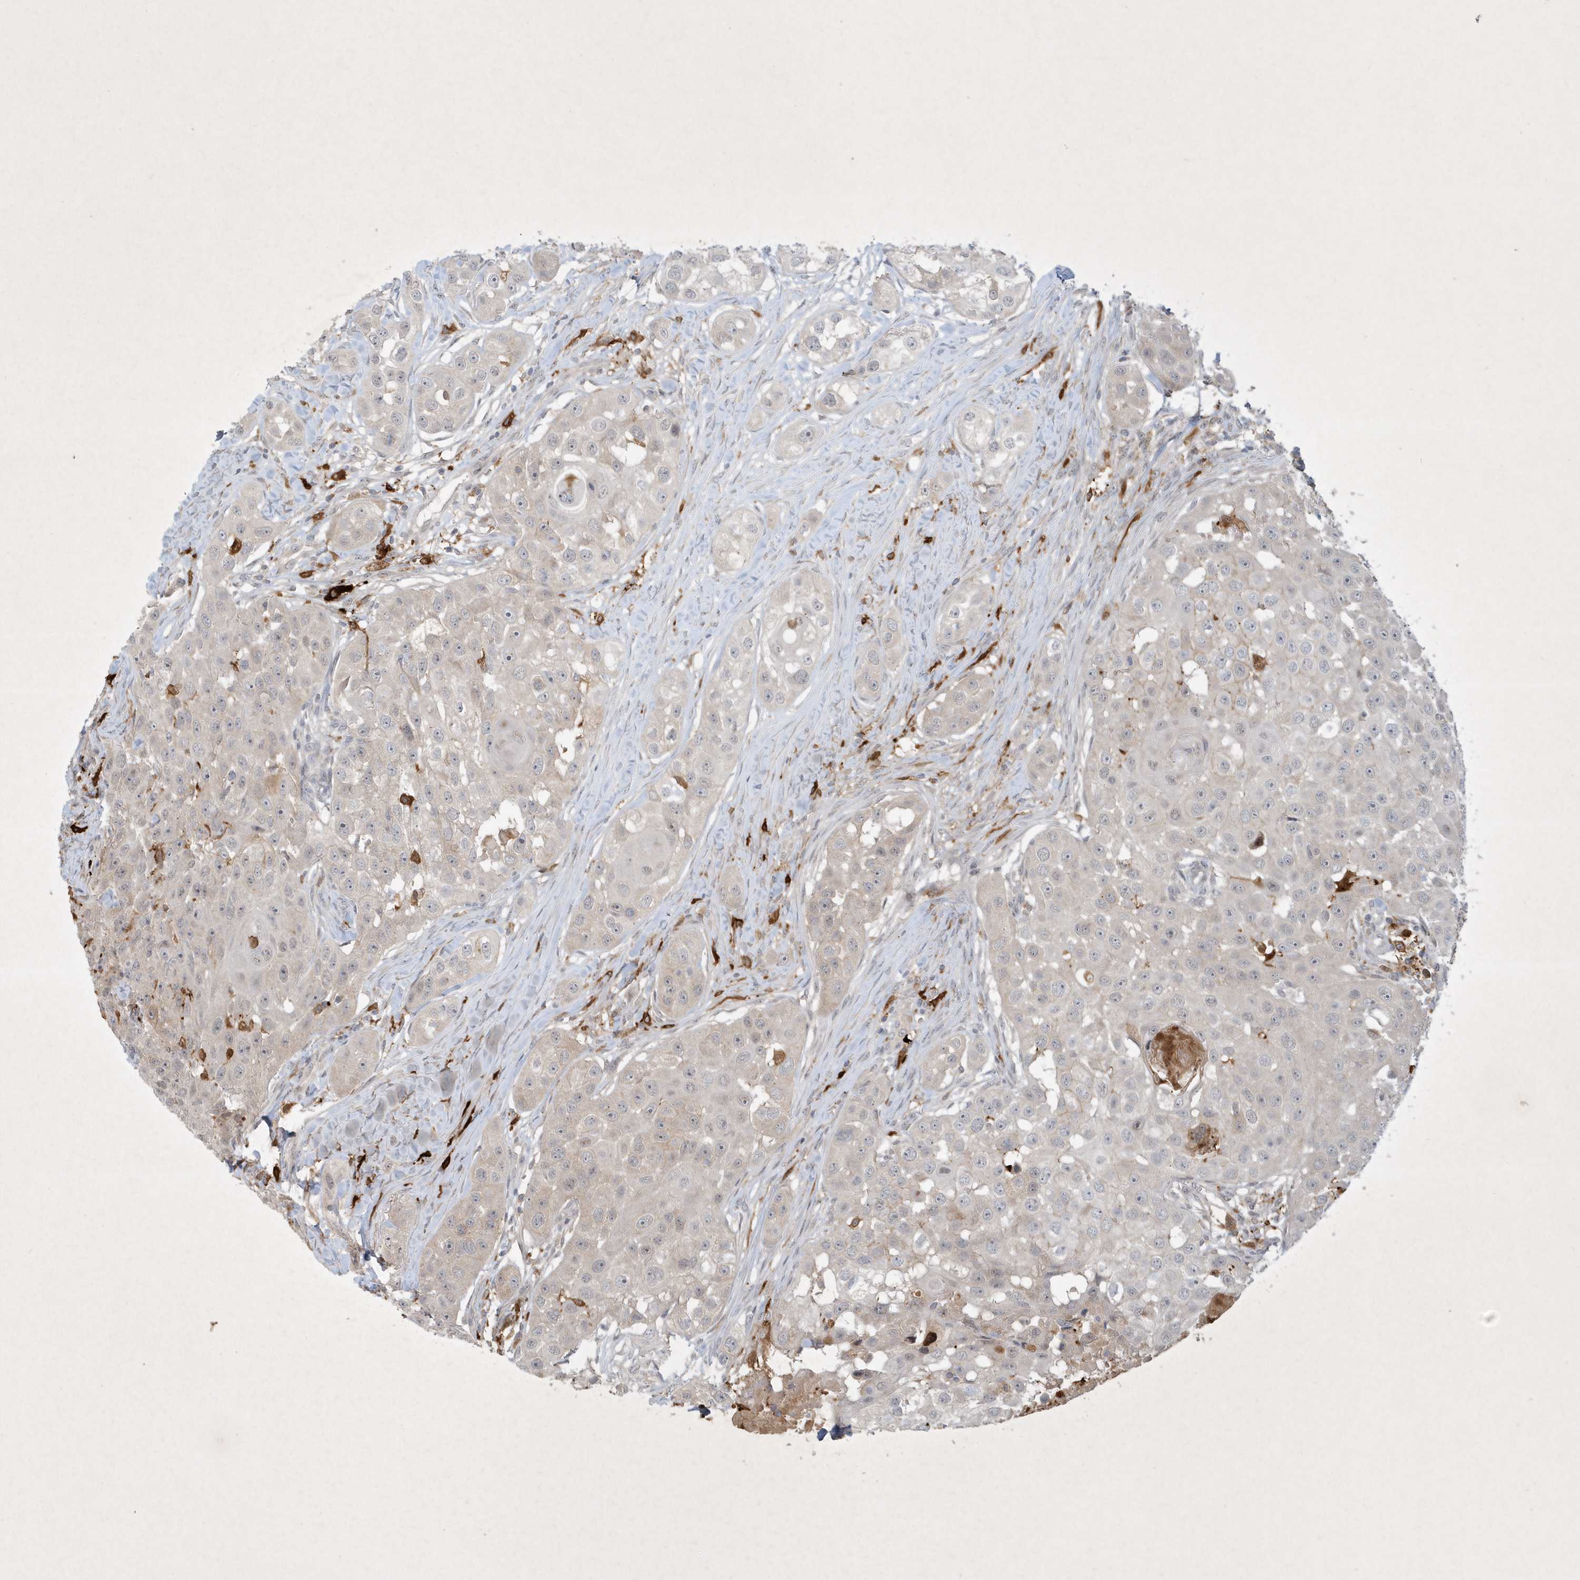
{"staining": {"intensity": "negative", "quantity": "none", "location": "none"}, "tissue": "head and neck cancer", "cell_type": "Tumor cells", "image_type": "cancer", "snomed": [{"axis": "morphology", "description": "Normal tissue, NOS"}, {"axis": "morphology", "description": "Squamous cell carcinoma, NOS"}, {"axis": "topography", "description": "Skeletal muscle"}, {"axis": "topography", "description": "Head-Neck"}], "caption": "Head and neck cancer (squamous cell carcinoma) was stained to show a protein in brown. There is no significant positivity in tumor cells.", "gene": "THG1L", "patient": {"sex": "male", "age": 51}}